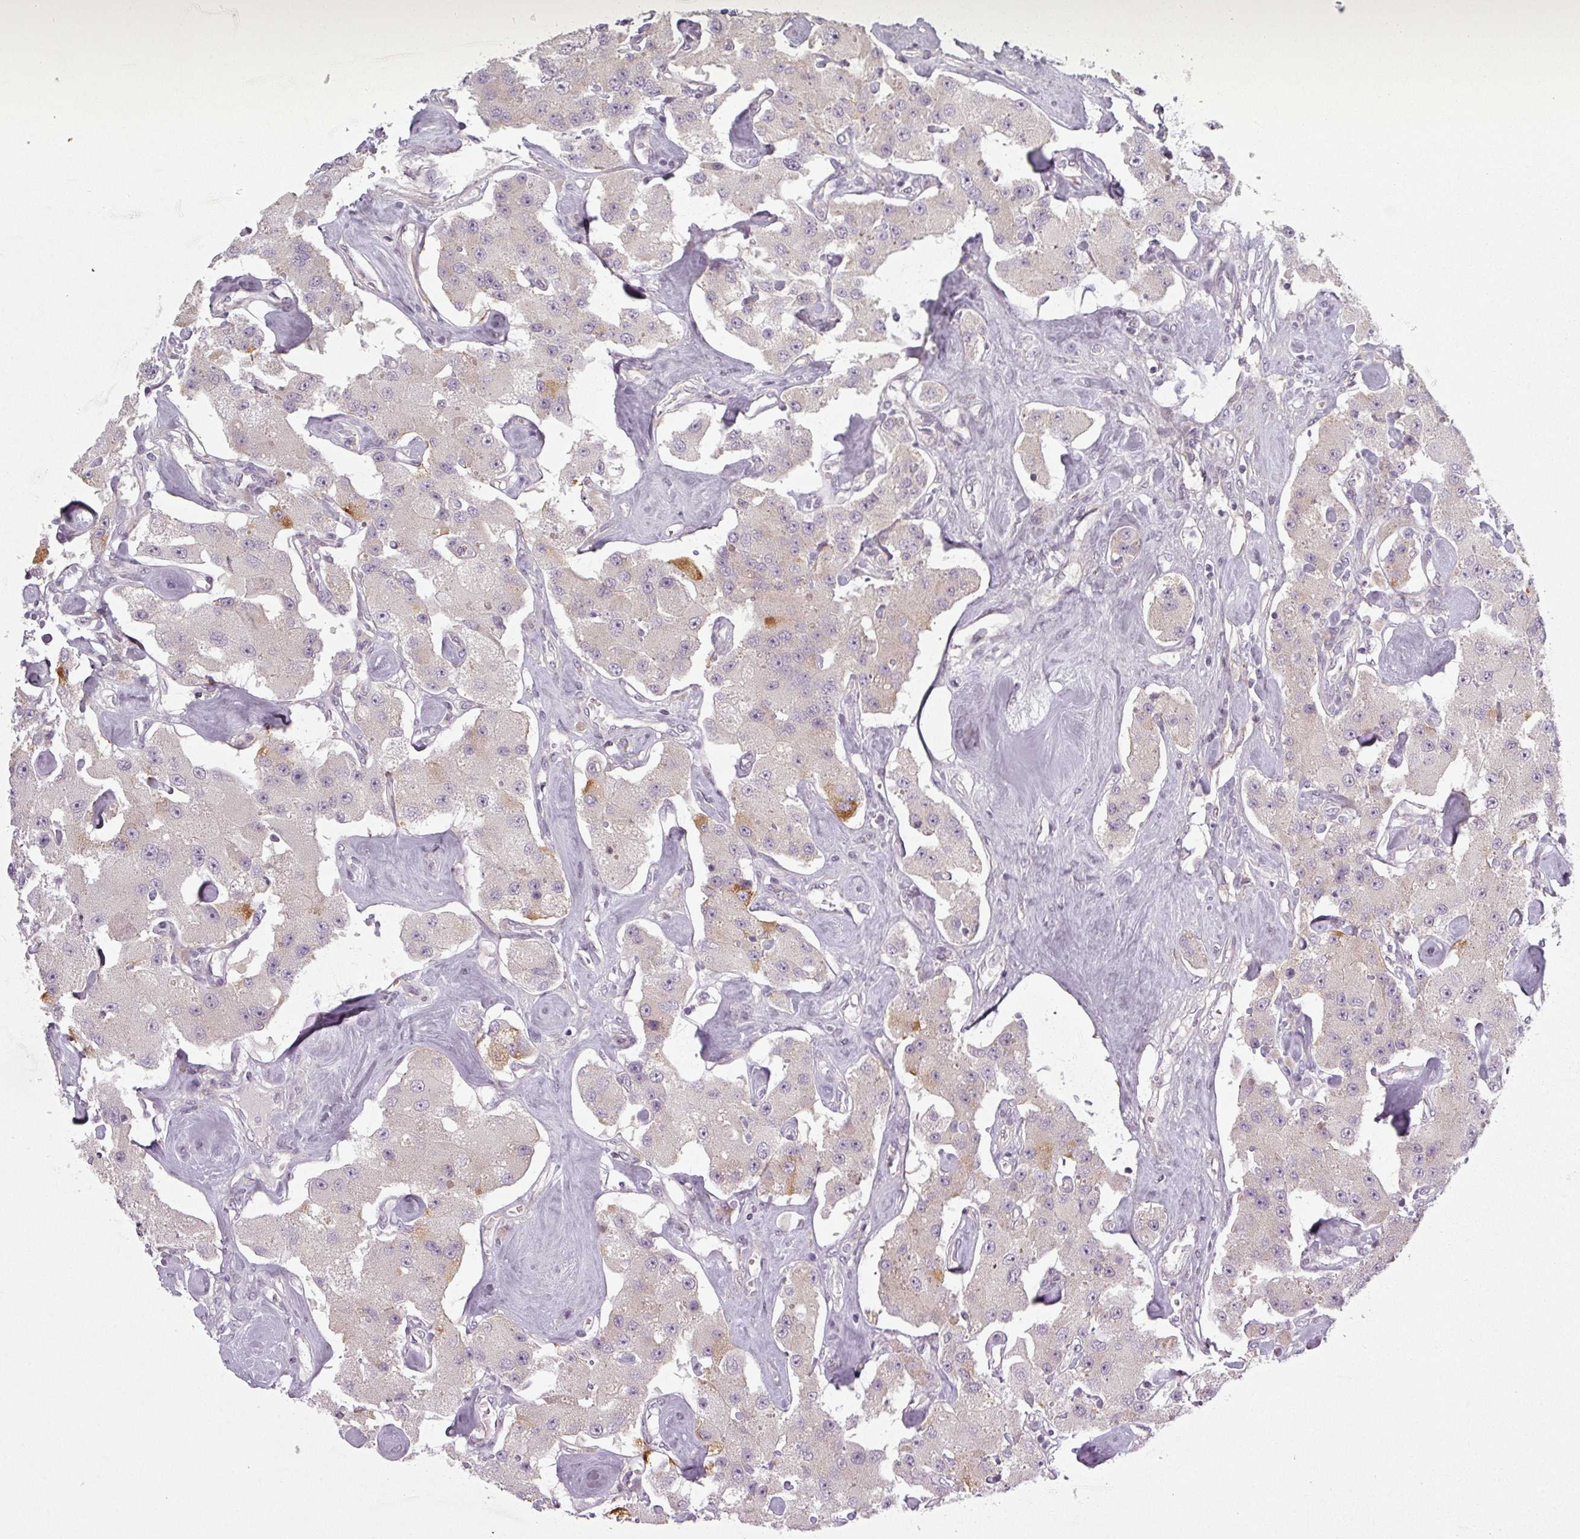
{"staining": {"intensity": "moderate", "quantity": "<25%", "location": "cytoplasmic/membranous"}, "tissue": "carcinoid", "cell_type": "Tumor cells", "image_type": "cancer", "snomed": [{"axis": "morphology", "description": "Carcinoid, malignant, NOS"}, {"axis": "topography", "description": "Pancreas"}], "caption": "Immunohistochemical staining of carcinoid exhibits moderate cytoplasmic/membranous protein expression in about <25% of tumor cells.", "gene": "SLC16A9", "patient": {"sex": "male", "age": 41}}